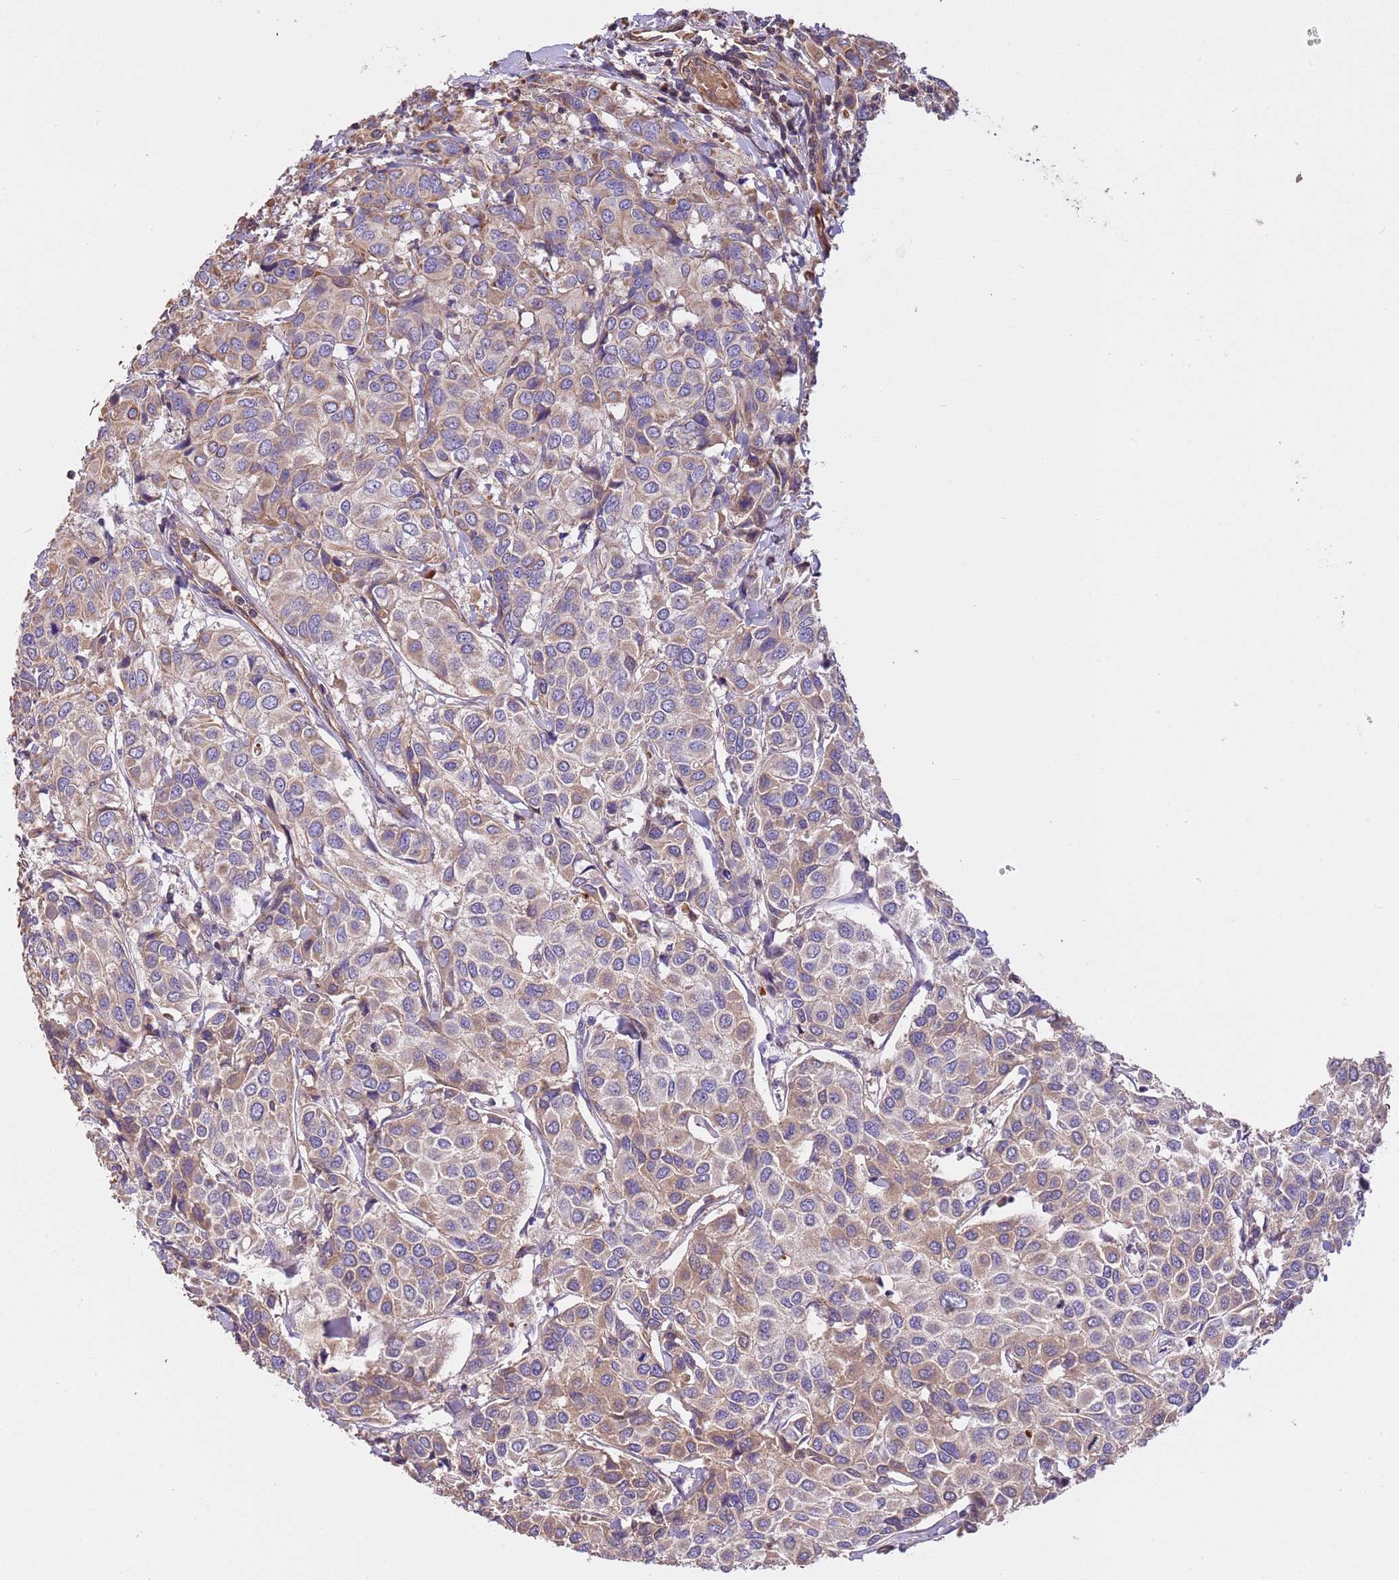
{"staining": {"intensity": "moderate", "quantity": "25%-75%", "location": "cytoplasmic/membranous"}, "tissue": "breast cancer", "cell_type": "Tumor cells", "image_type": "cancer", "snomed": [{"axis": "morphology", "description": "Duct carcinoma"}, {"axis": "topography", "description": "Breast"}], "caption": "Brown immunohistochemical staining in invasive ductal carcinoma (breast) reveals moderate cytoplasmic/membranous positivity in about 25%-75% of tumor cells.", "gene": "FAM89B", "patient": {"sex": "female", "age": 55}}